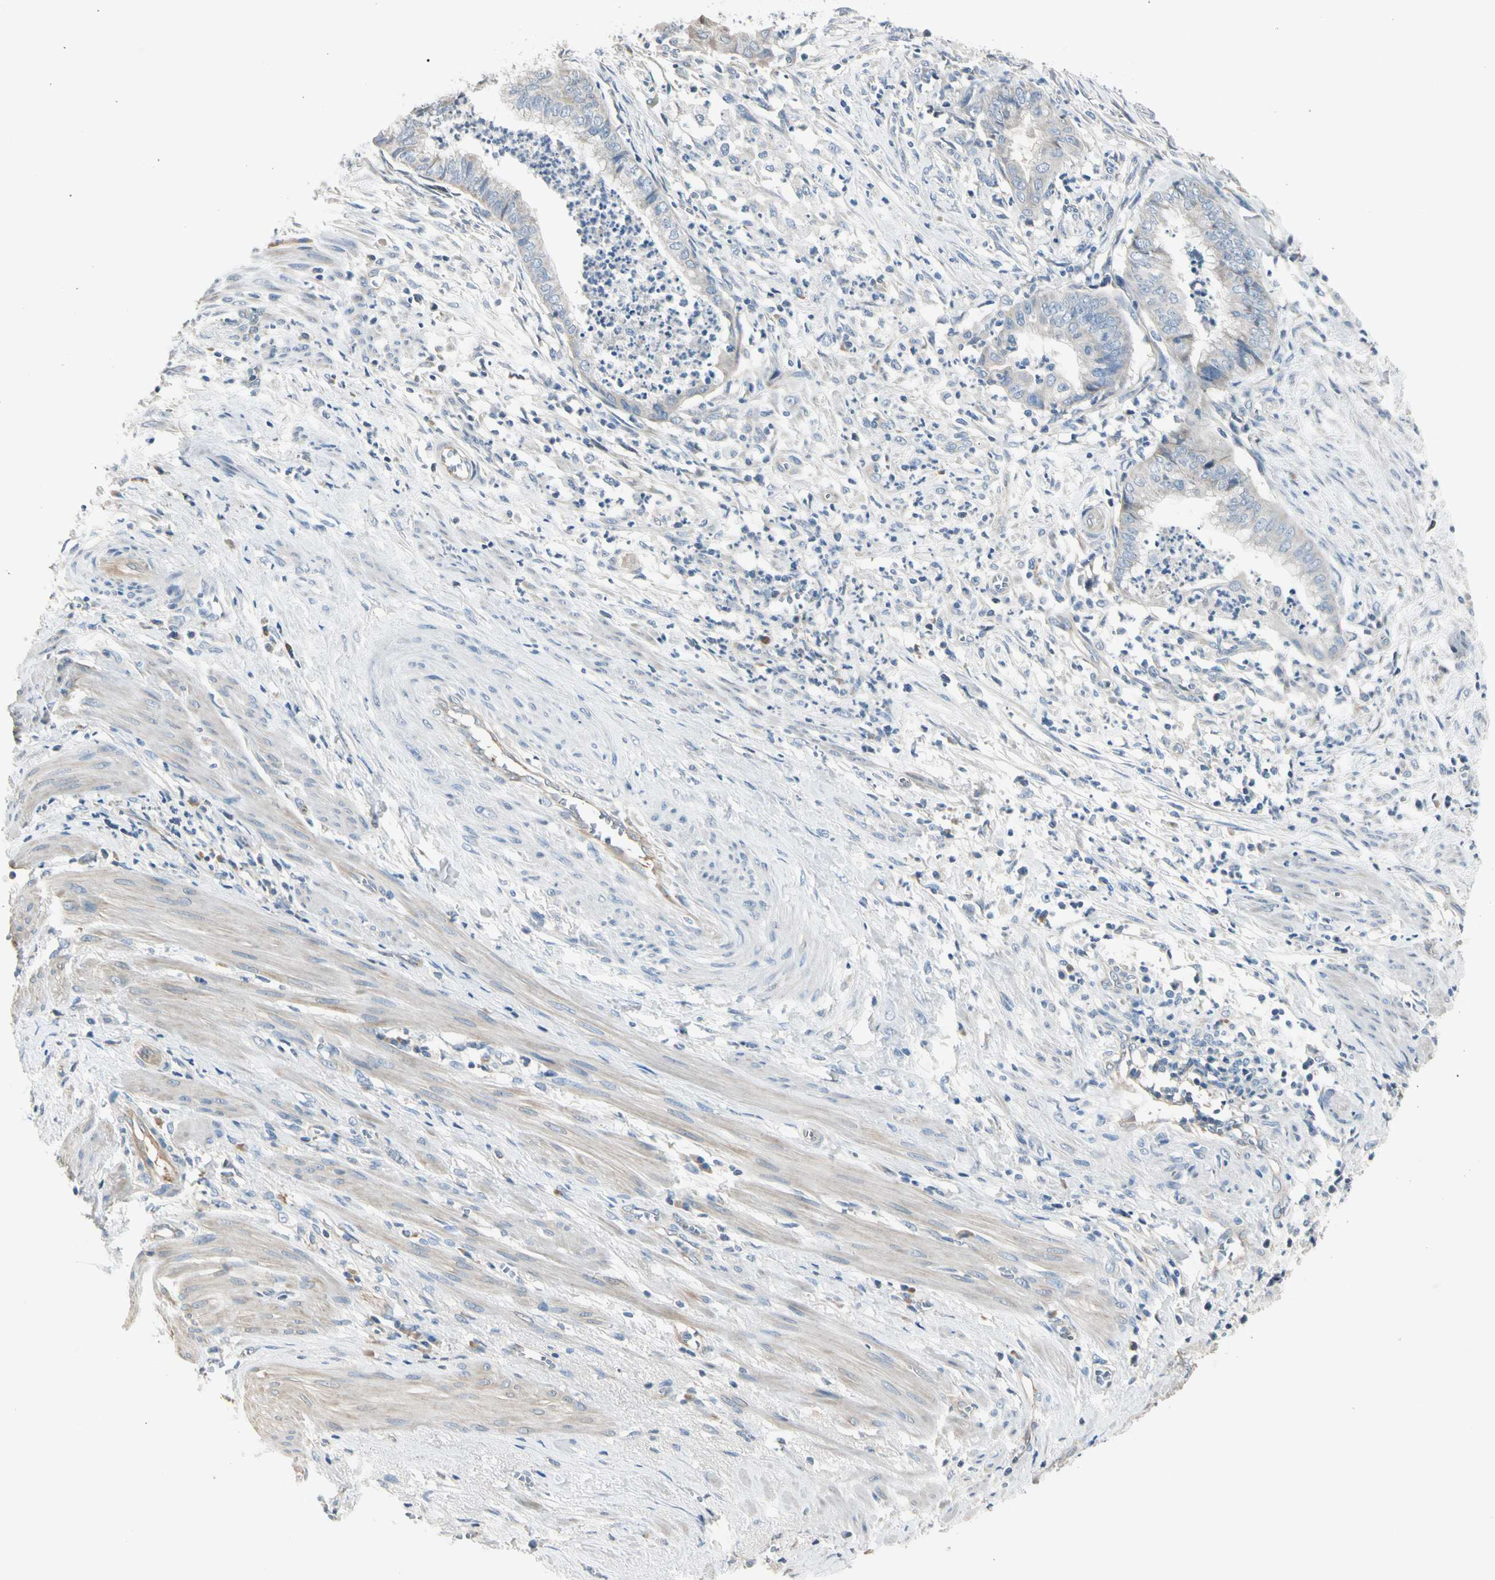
{"staining": {"intensity": "weak", "quantity": "<25%", "location": "cytoplasmic/membranous"}, "tissue": "endometrial cancer", "cell_type": "Tumor cells", "image_type": "cancer", "snomed": [{"axis": "morphology", "description": "Necrosis, NOS"}, {"axis": "morphology", "description": "Adenocarcinoma, NOS"}, {"axis": "topography", "description": "Endometrium"}], "caption": "The image exhibits no staining of tumor cells in adenocarcinoma (endometrial). (Stains: DAB (3,3'-diaminobenzidine) immunohistochemistry (IHC) with hematoxylin counter stain, Microscopy: brightfield microscopy at high magnification).", "gene": "GPR153", "patient": {"sex": "female", "age": 79}}